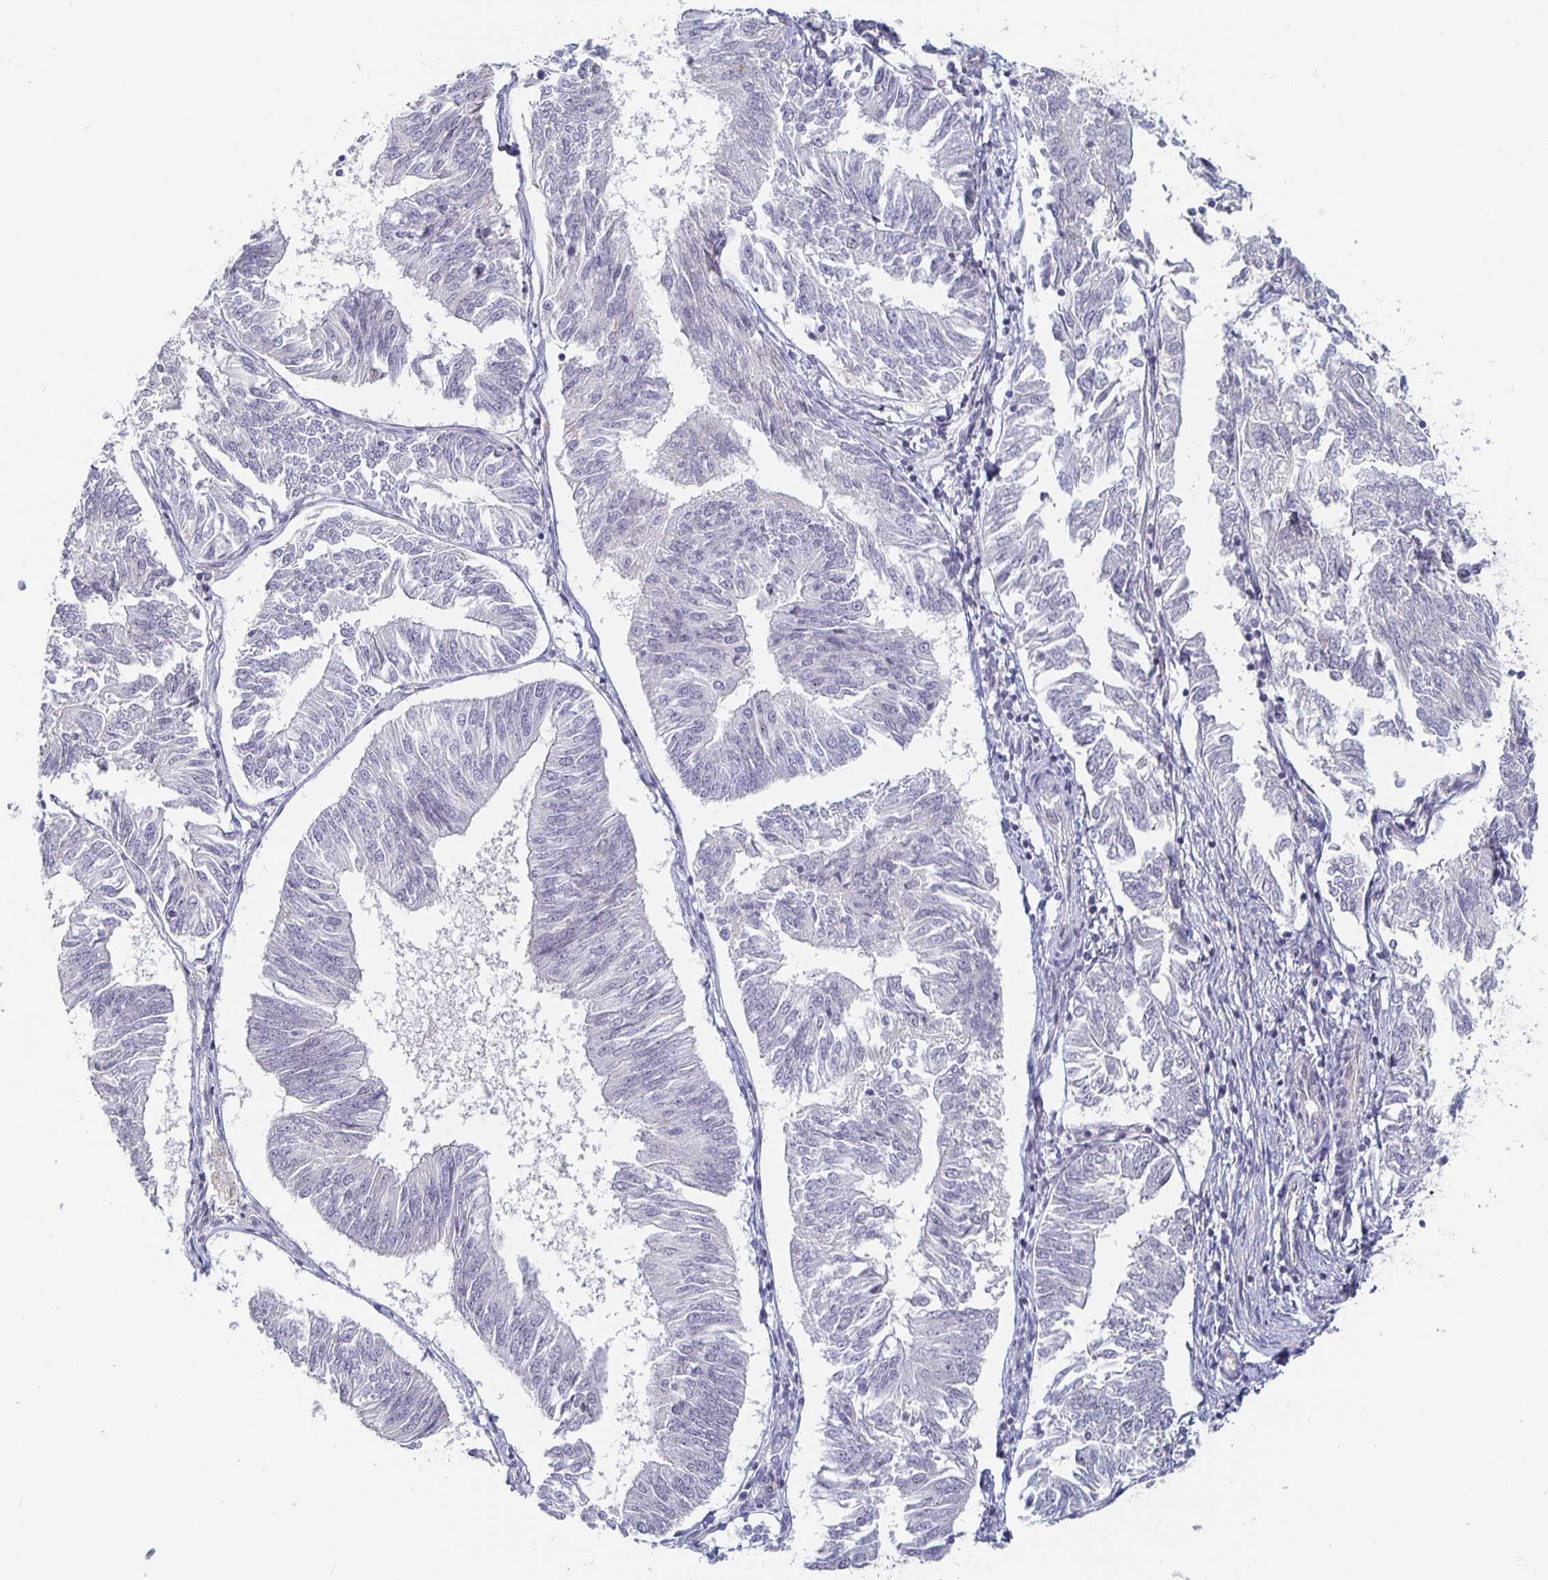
{"staining": {"intensity": "negative", "quantity": "none", "location": "none"}, "tissue": "endometrial cancer", "cell_type": "Tumor cells", "image_type": "cancer", "snomed": [{"axis": "morphology", "description": "Adenocarcinoma, NOS"}, {"axis": "topography", "description": "Endometrium"}], "caption": "Human endometrial adenocarcinoma stained for a protein using IHC demonstrates no expression in tumor cells.", "gene": "S100G", "patient": {"sex": "female", "age": 58}}